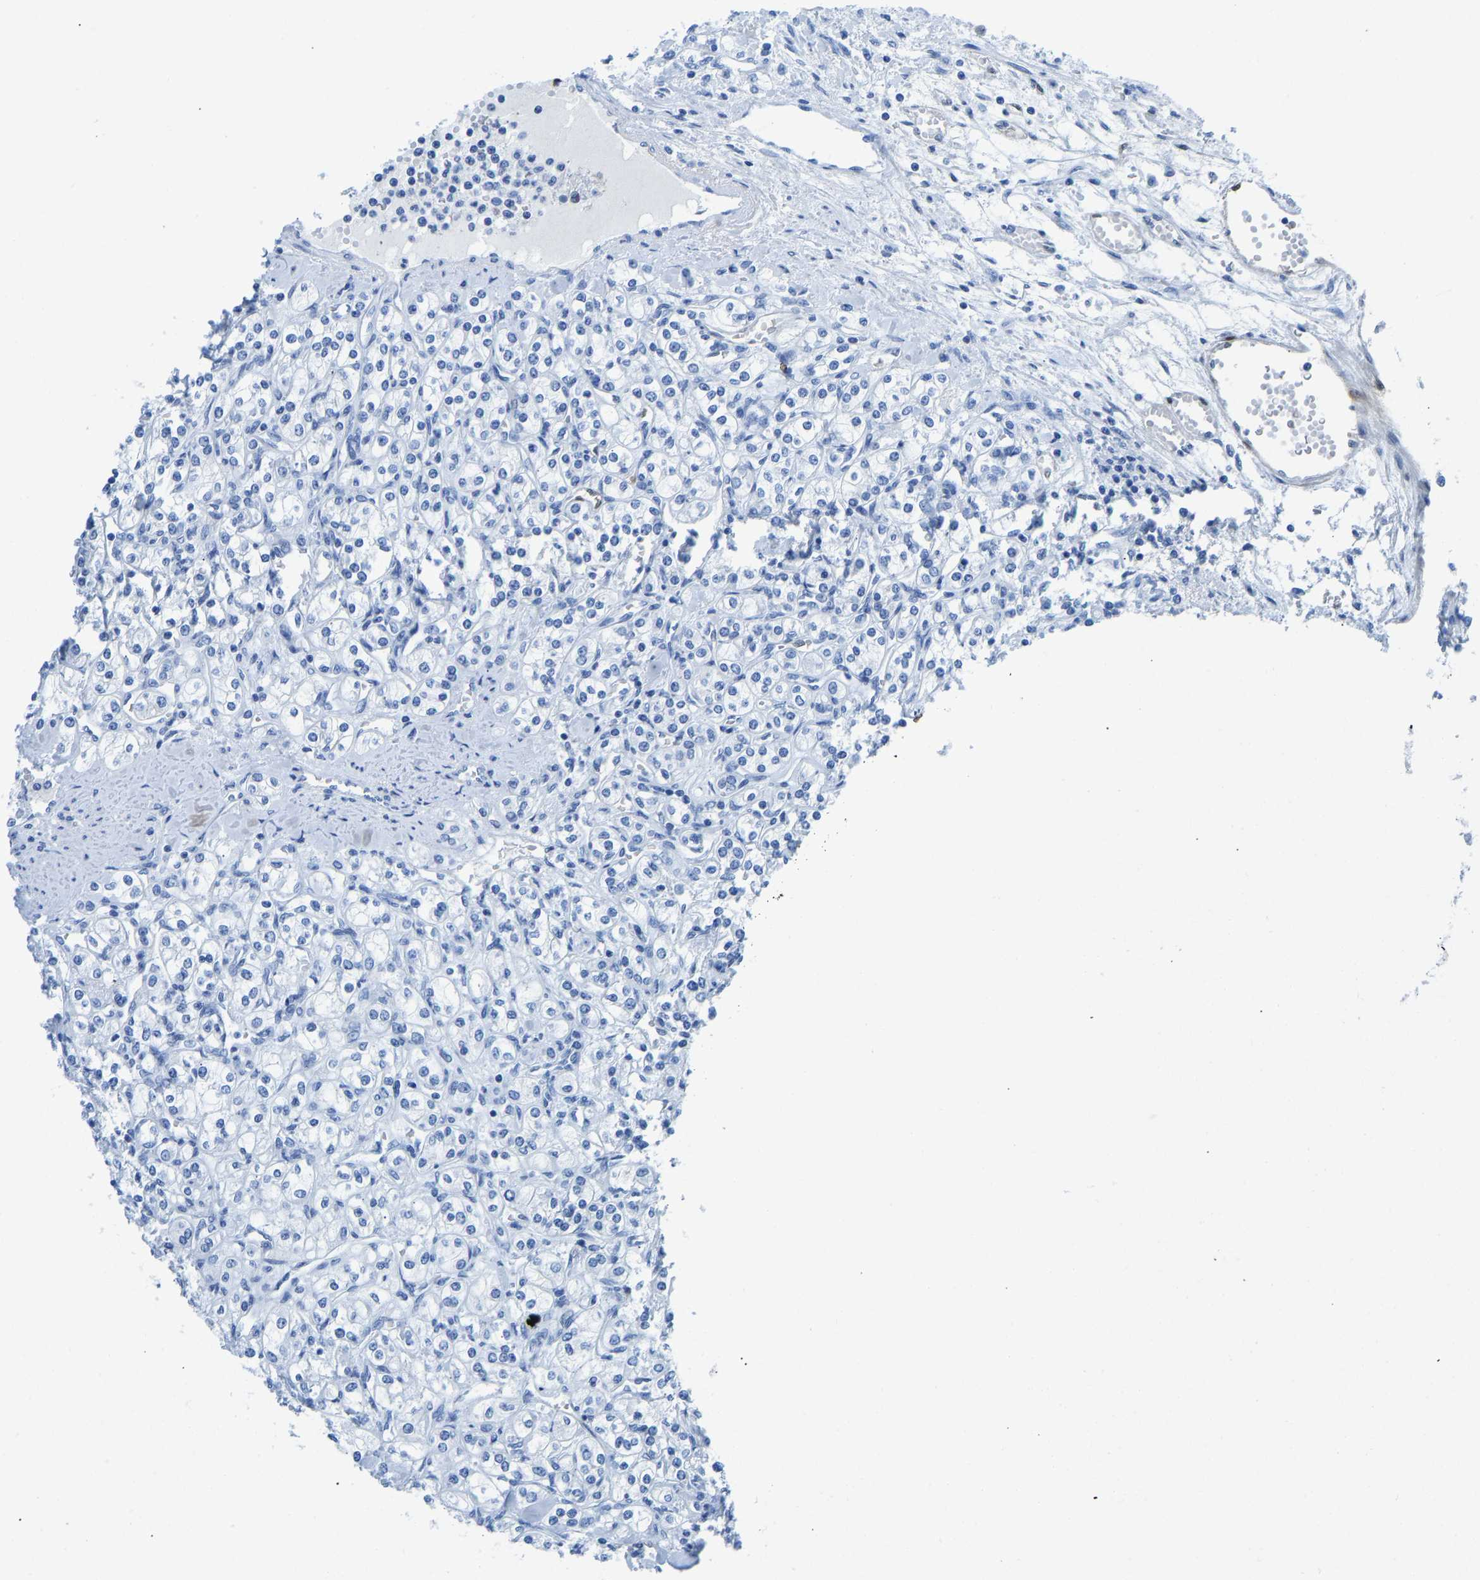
{"staining": {"intensity": "negative", "quantity": "none", "location": "none"}, "tissue": "renal cancer", "cell_type": "Tumor cells", "image_type": "cancer", "snomed": [{"axis": "morphology", "description": "Adenocarcinoma, NOS"}, {"axis": "topography", "description": "Kidney"}], "caption": "There is no significant expression in tumor cells of renal adenocarcinoma.", "gene": "NKAIN3", "patient": {"sex": "male", "age": 77}}